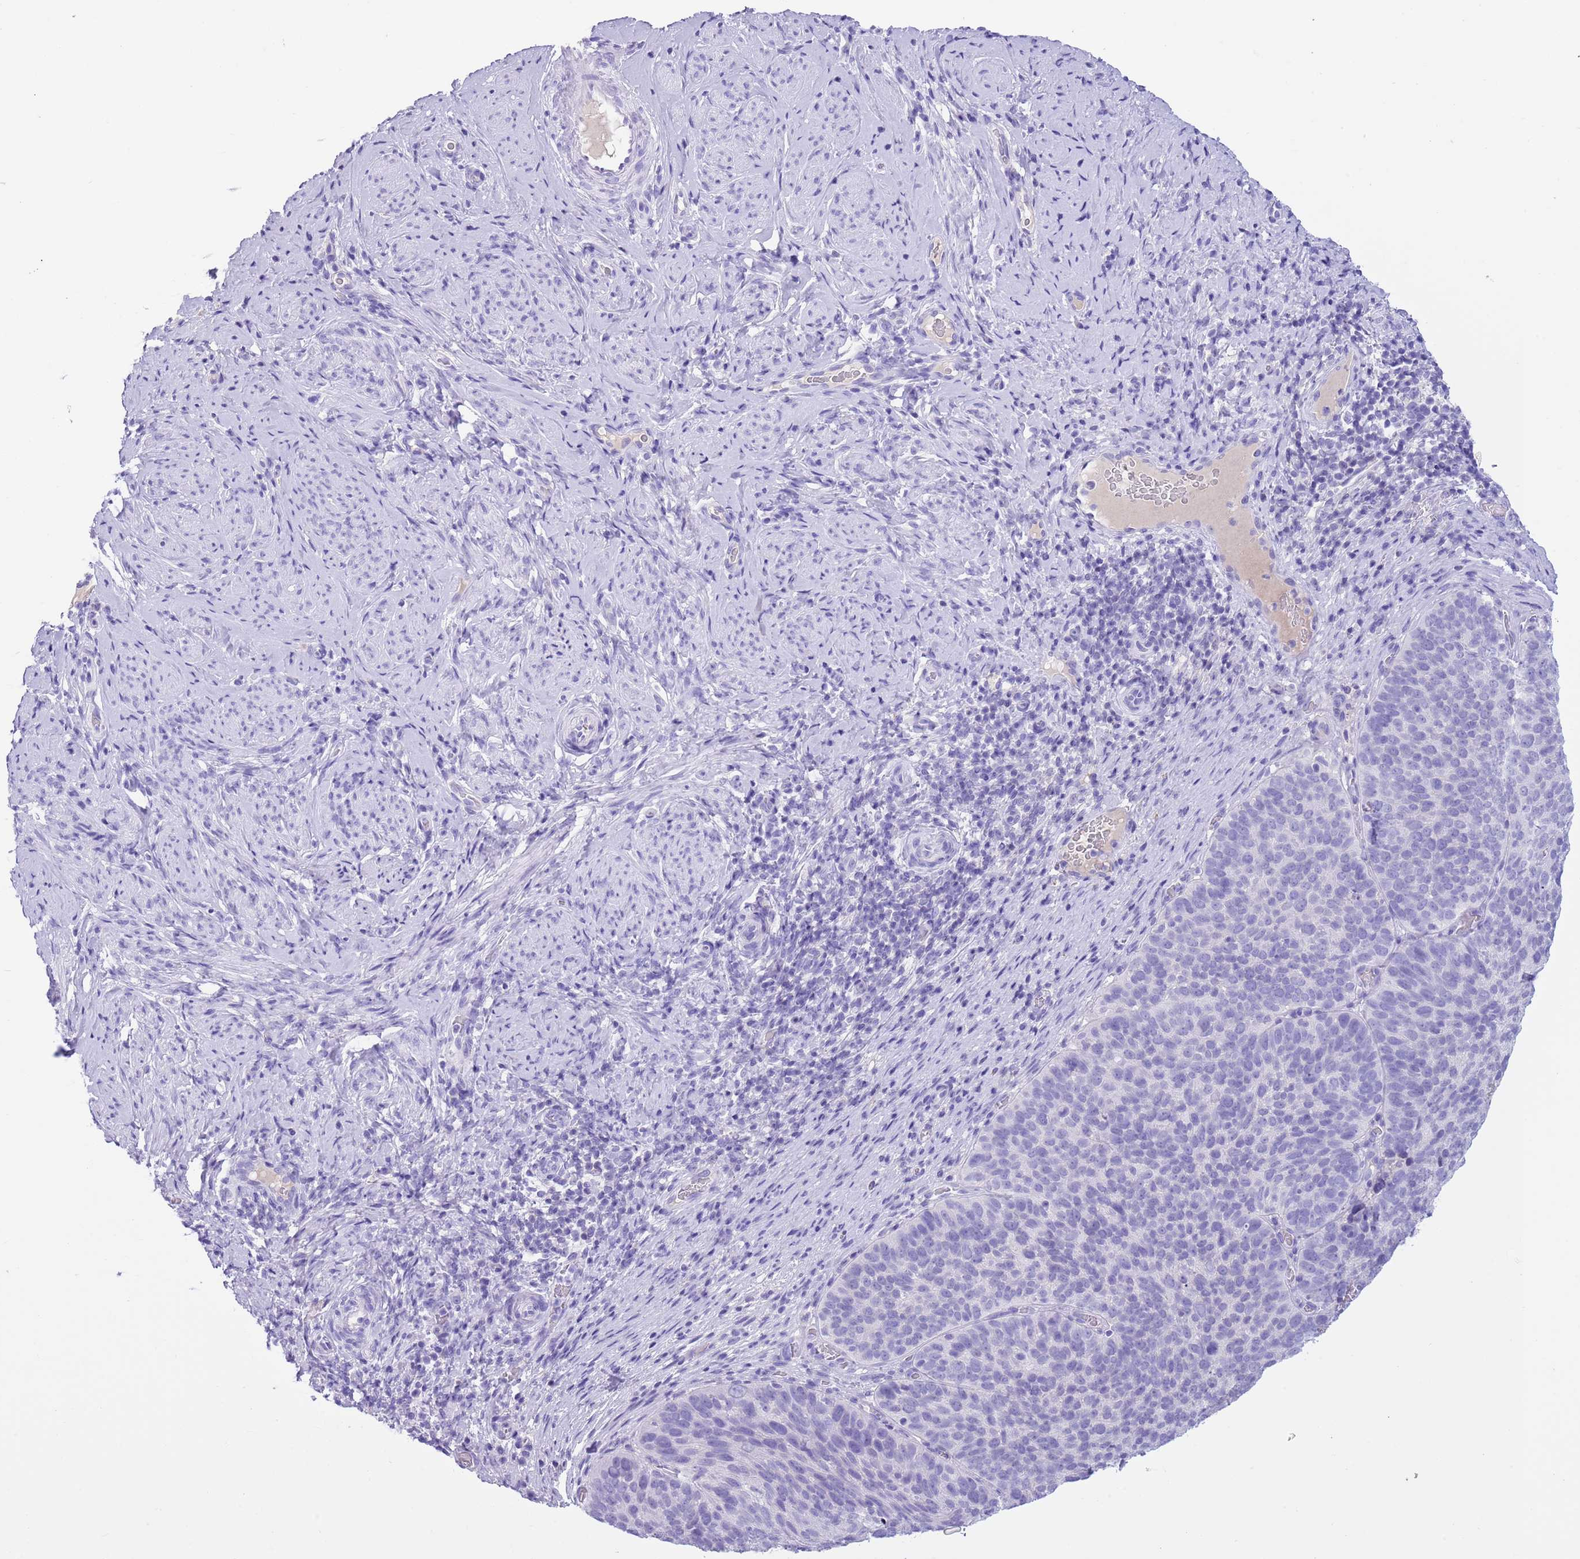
{"staining": {"intensity": "moderate", "quantity": "<25%", "location": "cytoplasmic/membranous"}, "tissue": "cervical cancer", "cell_type": "Tumor cells", "image_type": "cancer", "snomed": [{"axis": "morphology", "description": "Squamous cell carcinoma, NOS"}, {"axis": "topography", "description": "Cervix"}], "caption": "Immunohistochemical staining of squamous cell carcinoma (cervical) exhibits moderate cytoplasmic/membranous protein positivity in approximately <25% of tumor cells.", "gene": "TBC1D10B", "patient": {"sex": "female", "age": 80}}